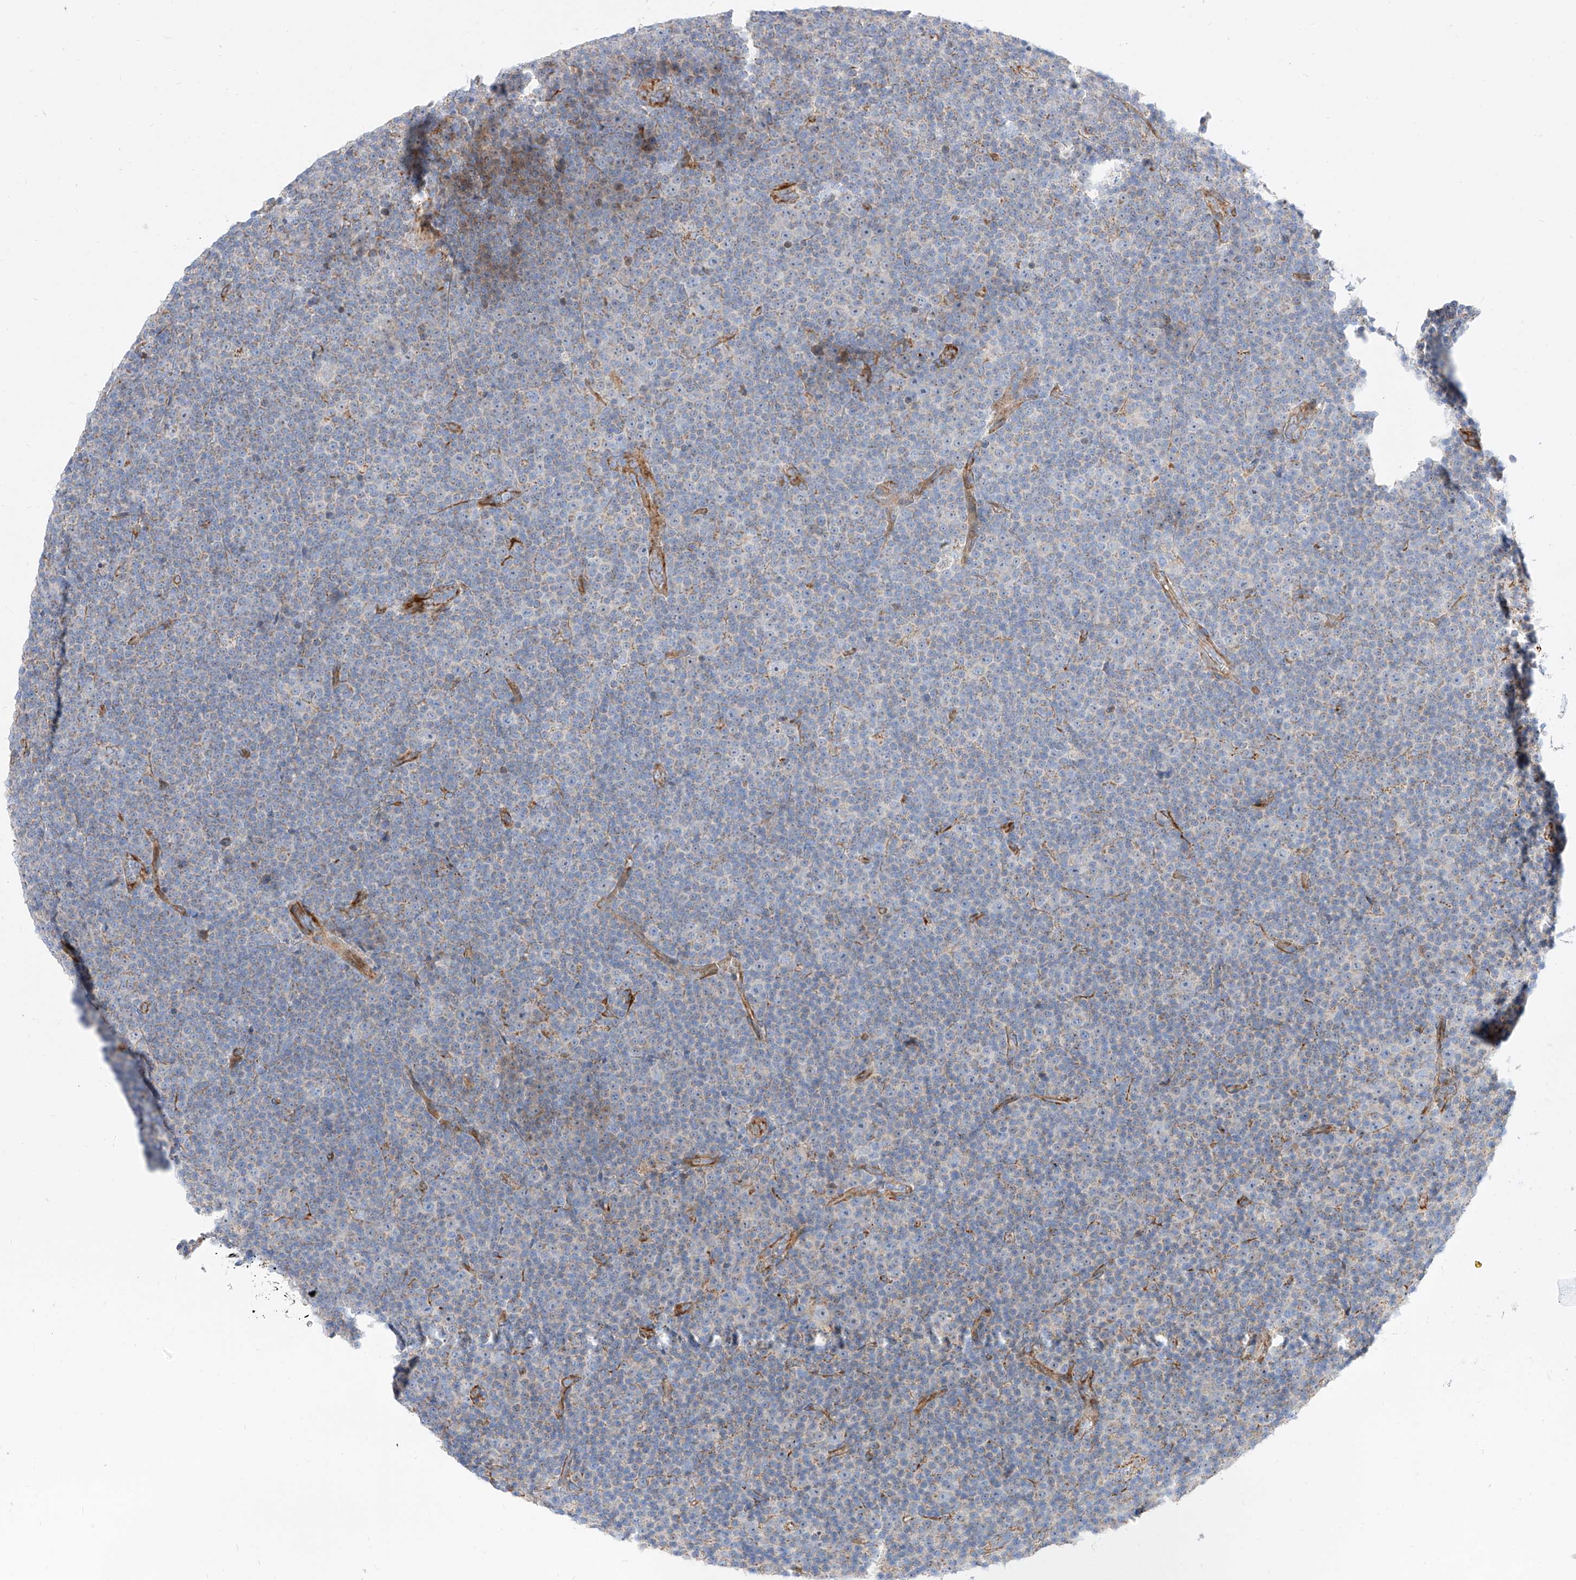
{"staining": {"intensity": "negative", "quantity": "none", "location": "none"}, "tissue": "lymphoma", "cell_type": "Tumor cells", "image_type": "cancer", "snomed": [{"axis": "morphology", "description": "Malignant lymphoma, non-Hodgkin's type, Low grade"}, {"axis": "topography", "description": "Lymph node"}], "caption": "Lymphoma stained for a protein using immunohistochemistry (IHC) shows no expression tumor cells.", "gene": "CST9", "patient": {"sex": "female", "age": 67}}